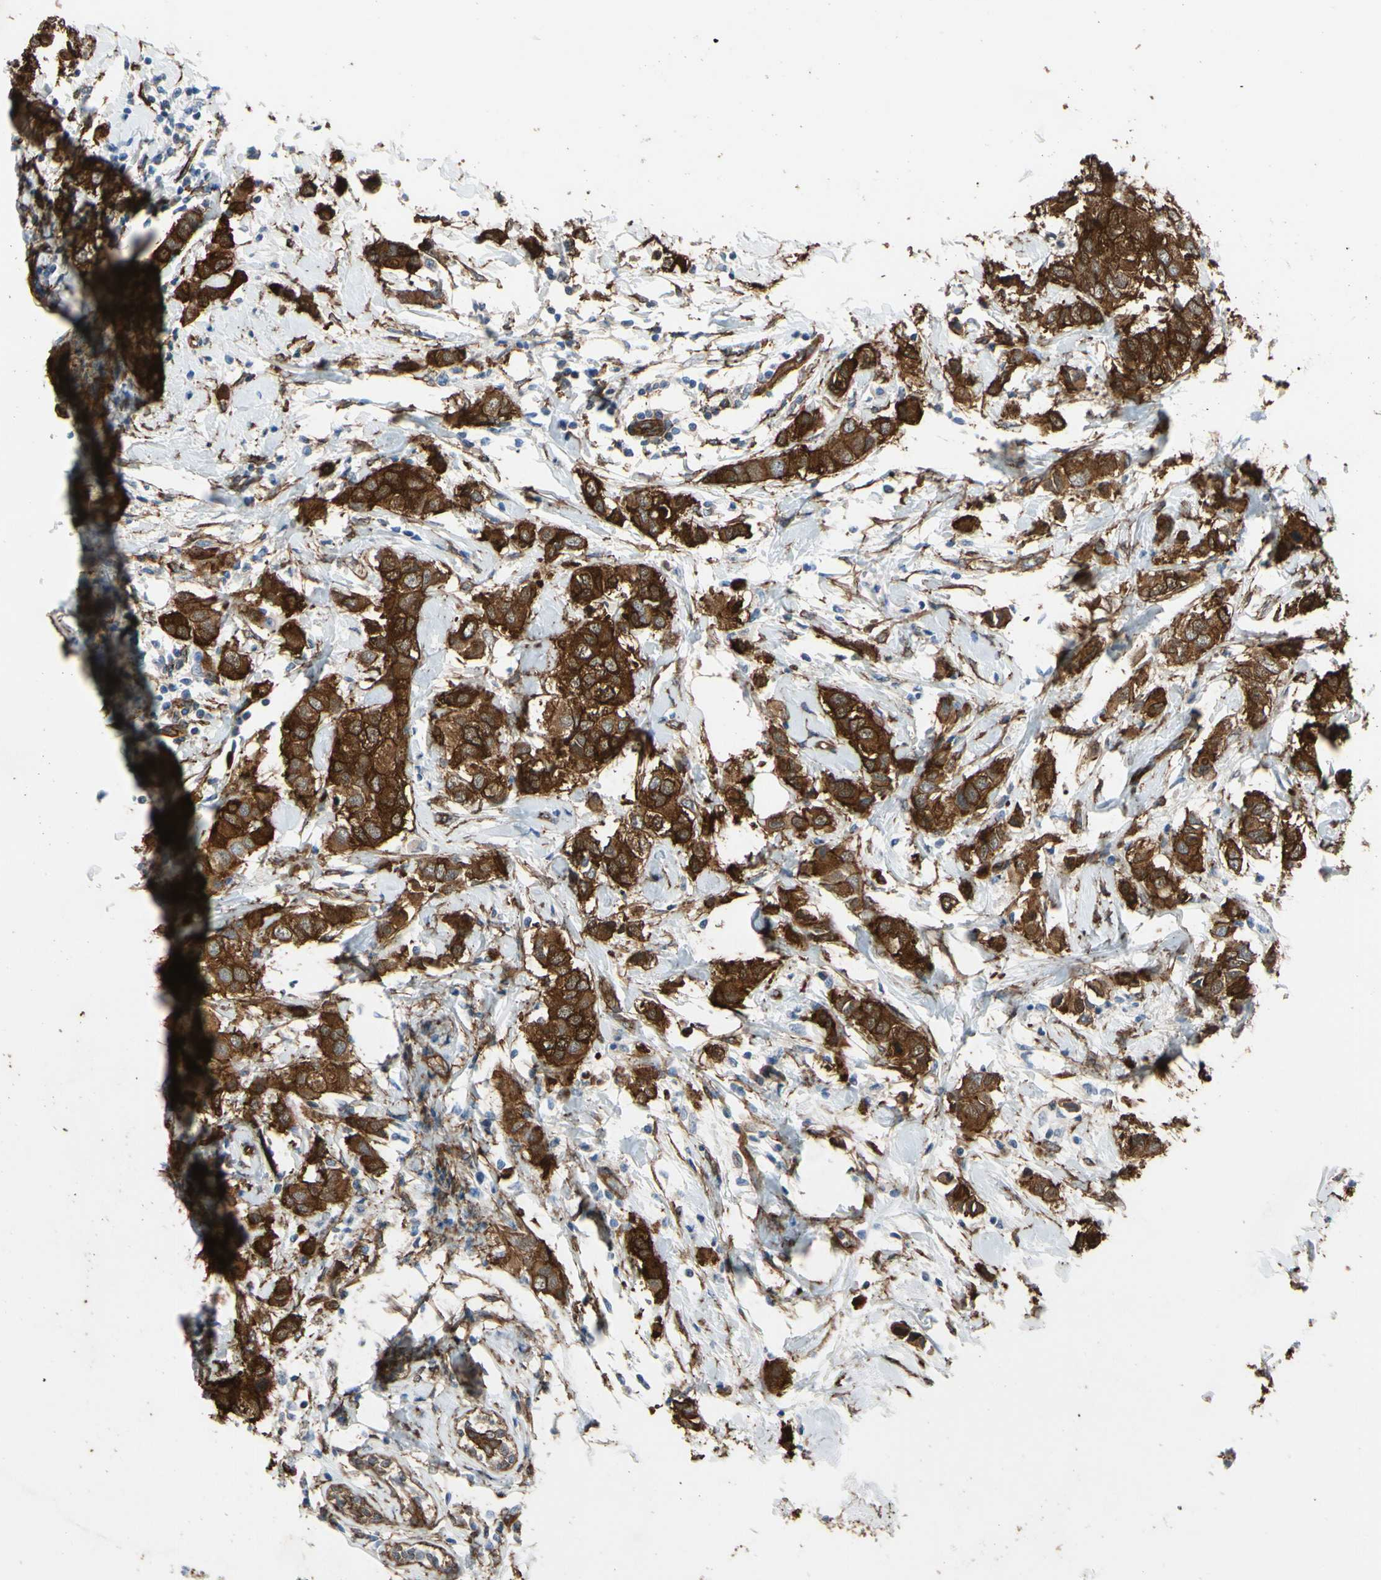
{"staining": {"intensity": "moderate", "quantity": ">75%", "location": "cytoplasmic/membranous,nuclear"}, "tissue": "breast cancer", "cell_type": "Tumor cells", "image_type": "cancer", "snomed": [{"axis": "morphology", "description": "Duct carcinoma"}, {"axis": "topography", "description": "Breast"}], "caption": "Immunohistochemistry (DAB (3,3'-diaminobenzidine)) staining of breast infiltrating ductal carcinoma demonstrates moderate cytoplasmic/membranous and nuclear protein staining in about >75% of tumor cells.", "gene": "CTTNBP2", "patient": {"sex": "female", "age": 50}}